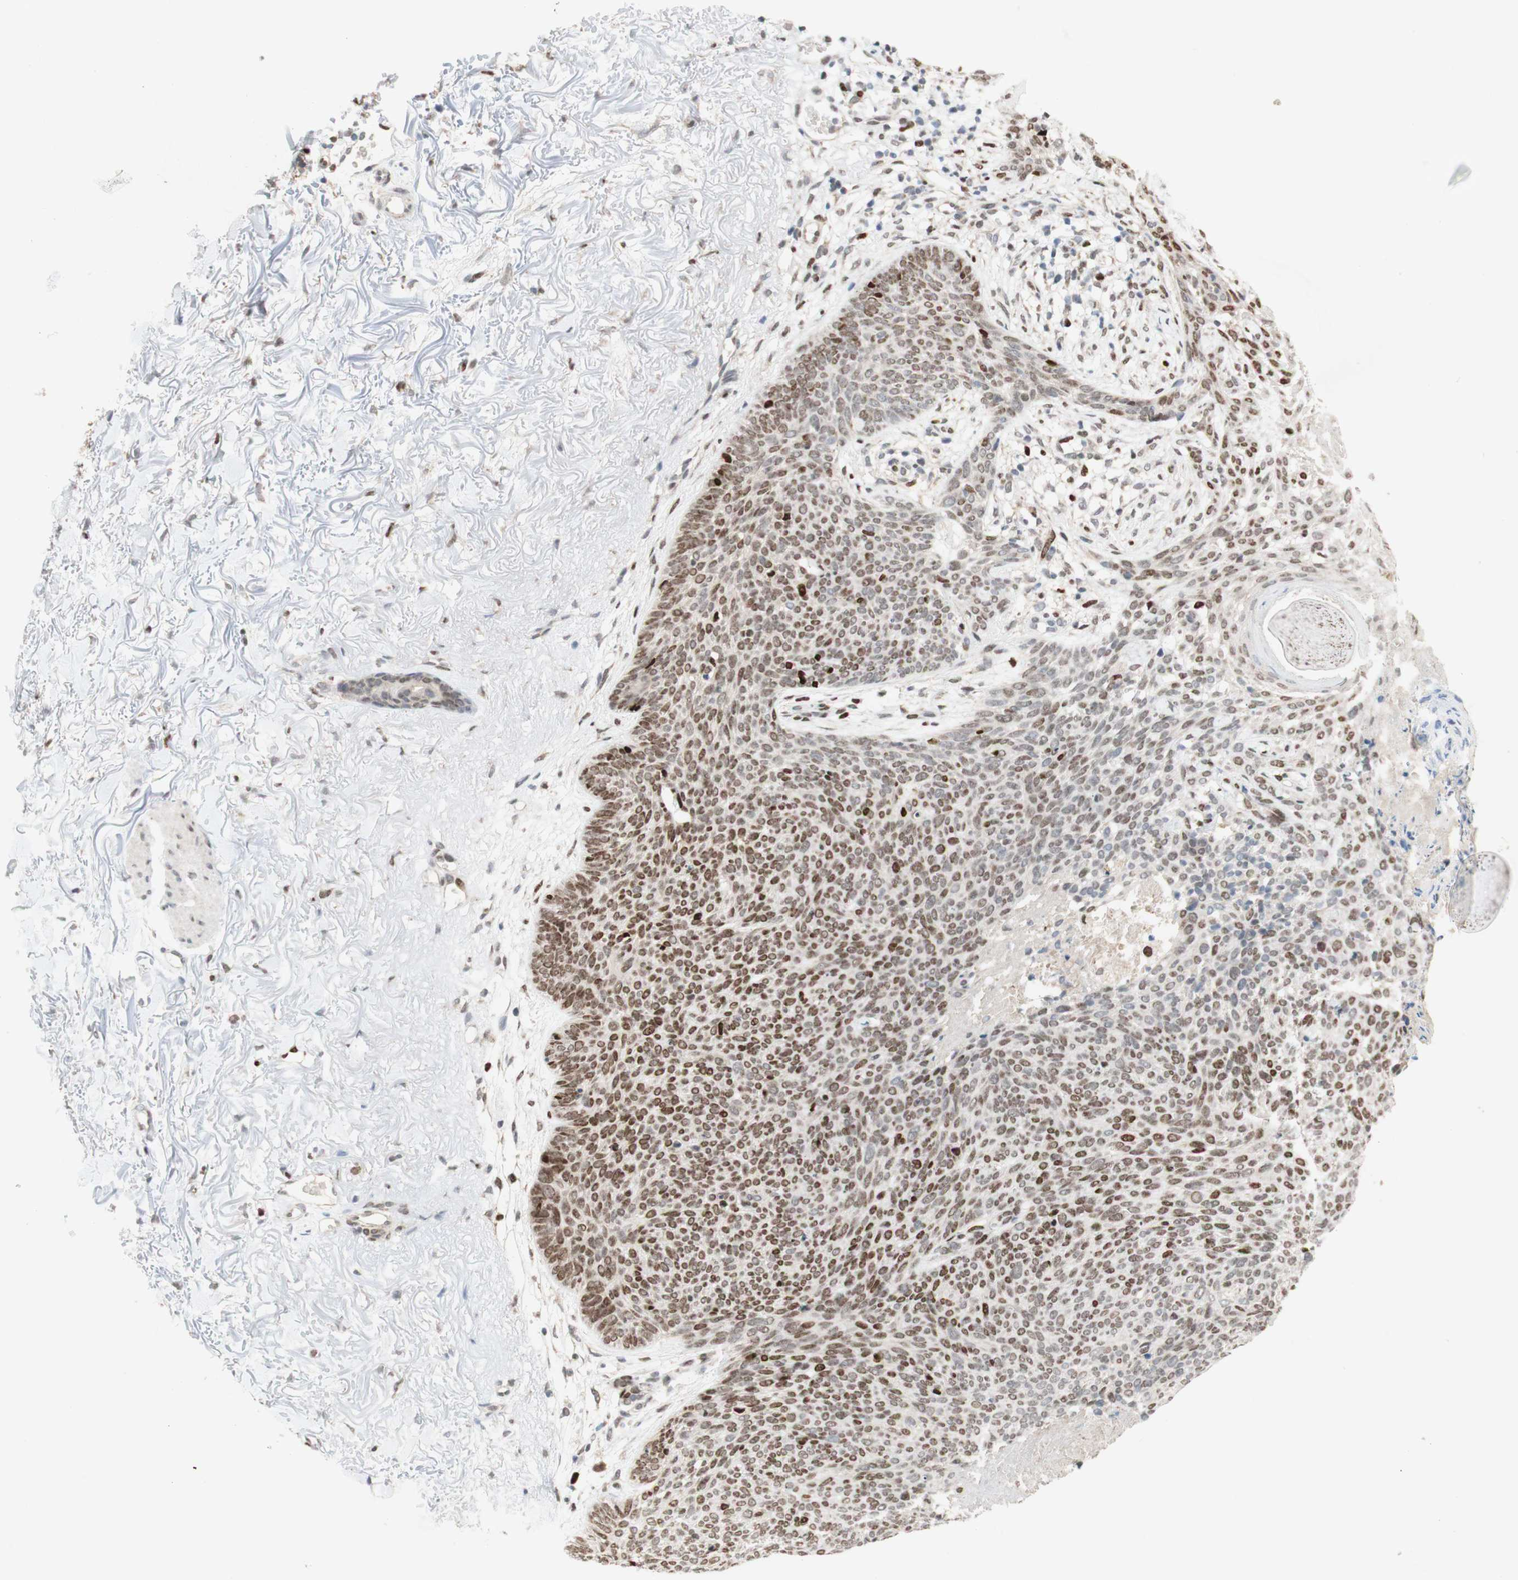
{"staining": {"intensity": "moderate", "quantity": "25%-75%", "location": "nuclear"}, "tissue": "skin cancer", "cell_type": "Tumor cells", "image_type": "cancer", "snomed": [{"axis": "morphology", "description": "Normal tissue, NOS"}, {"axis": "morphology", "description": "Basal cell carcinoma"}, {"axis": "topography", "description": "Skin"}], "caption": "Immunohistochemical staining of human skin cancer (basal cell carcinoma) displays moderate nuclear protein expression in about 25%-75% of tumor cells. Using DAB (brown) and hematoxylin (blue) stains, captured at high magnification using brightfield microscopy.", "gene": "DNMT3A", "patient": {"sex": "female", "age": 70}}